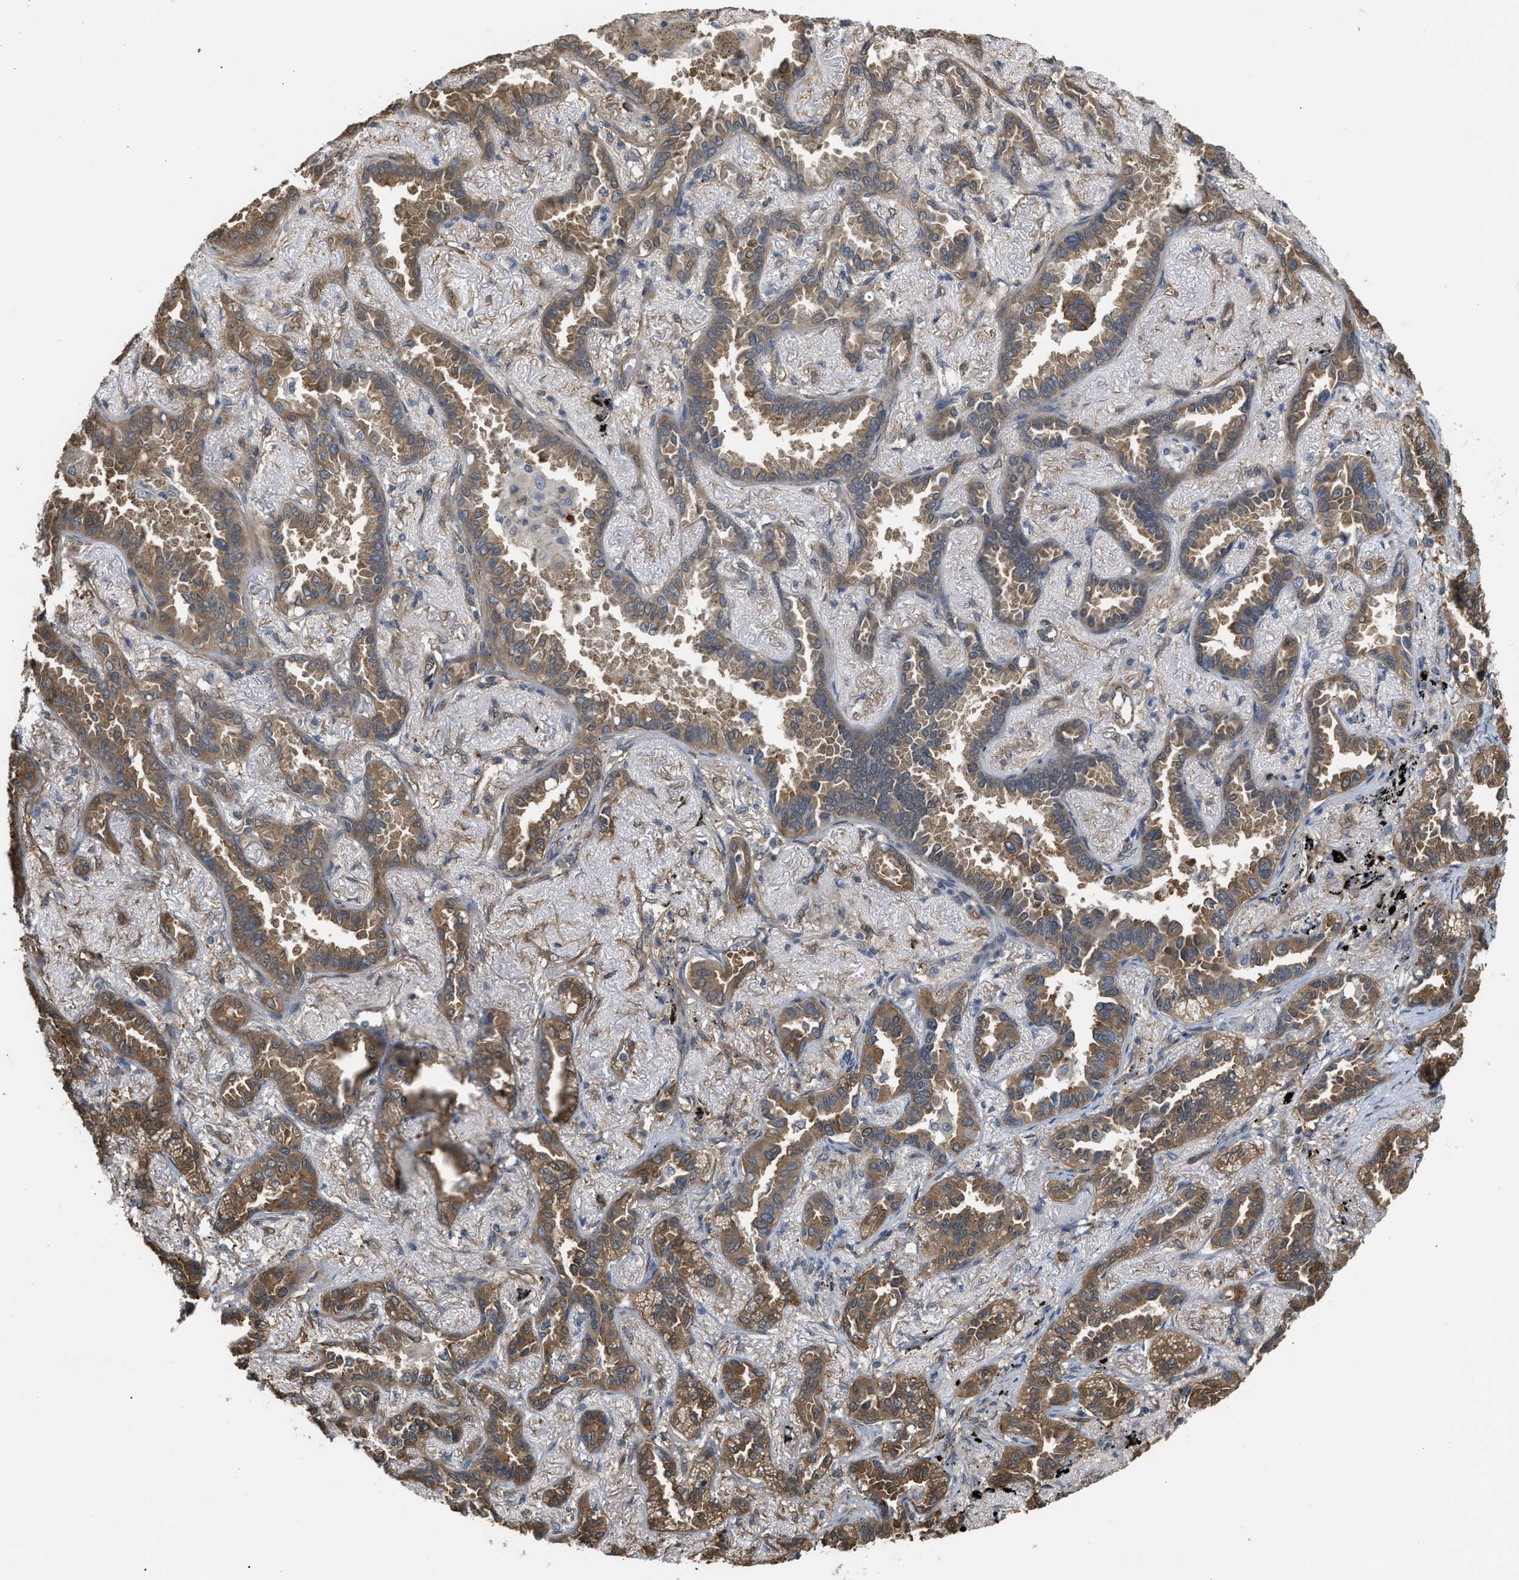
{"staining": {"intensity": "moderate", "quantity": ">75%", "location": "cytoplasmic/membranous"}, "tissue": "lung cancer", "cell_type": "Tumor cells", "image_type": "cancer", "snomed": [{"axis": "morphology", "description": "Adenocarcinoma, NOS"}, {"axis": "topography", "description": "Lung"}], "caption": "Lung cancer (adenocarcinoma) was stained to show a protein in brown. There is medium levels of moderate cytoplasmic/membranous positivity in approximately >75% of tumor cells.", "gene": "BAG3", "patient": {"sex": "male", "age": 59}}